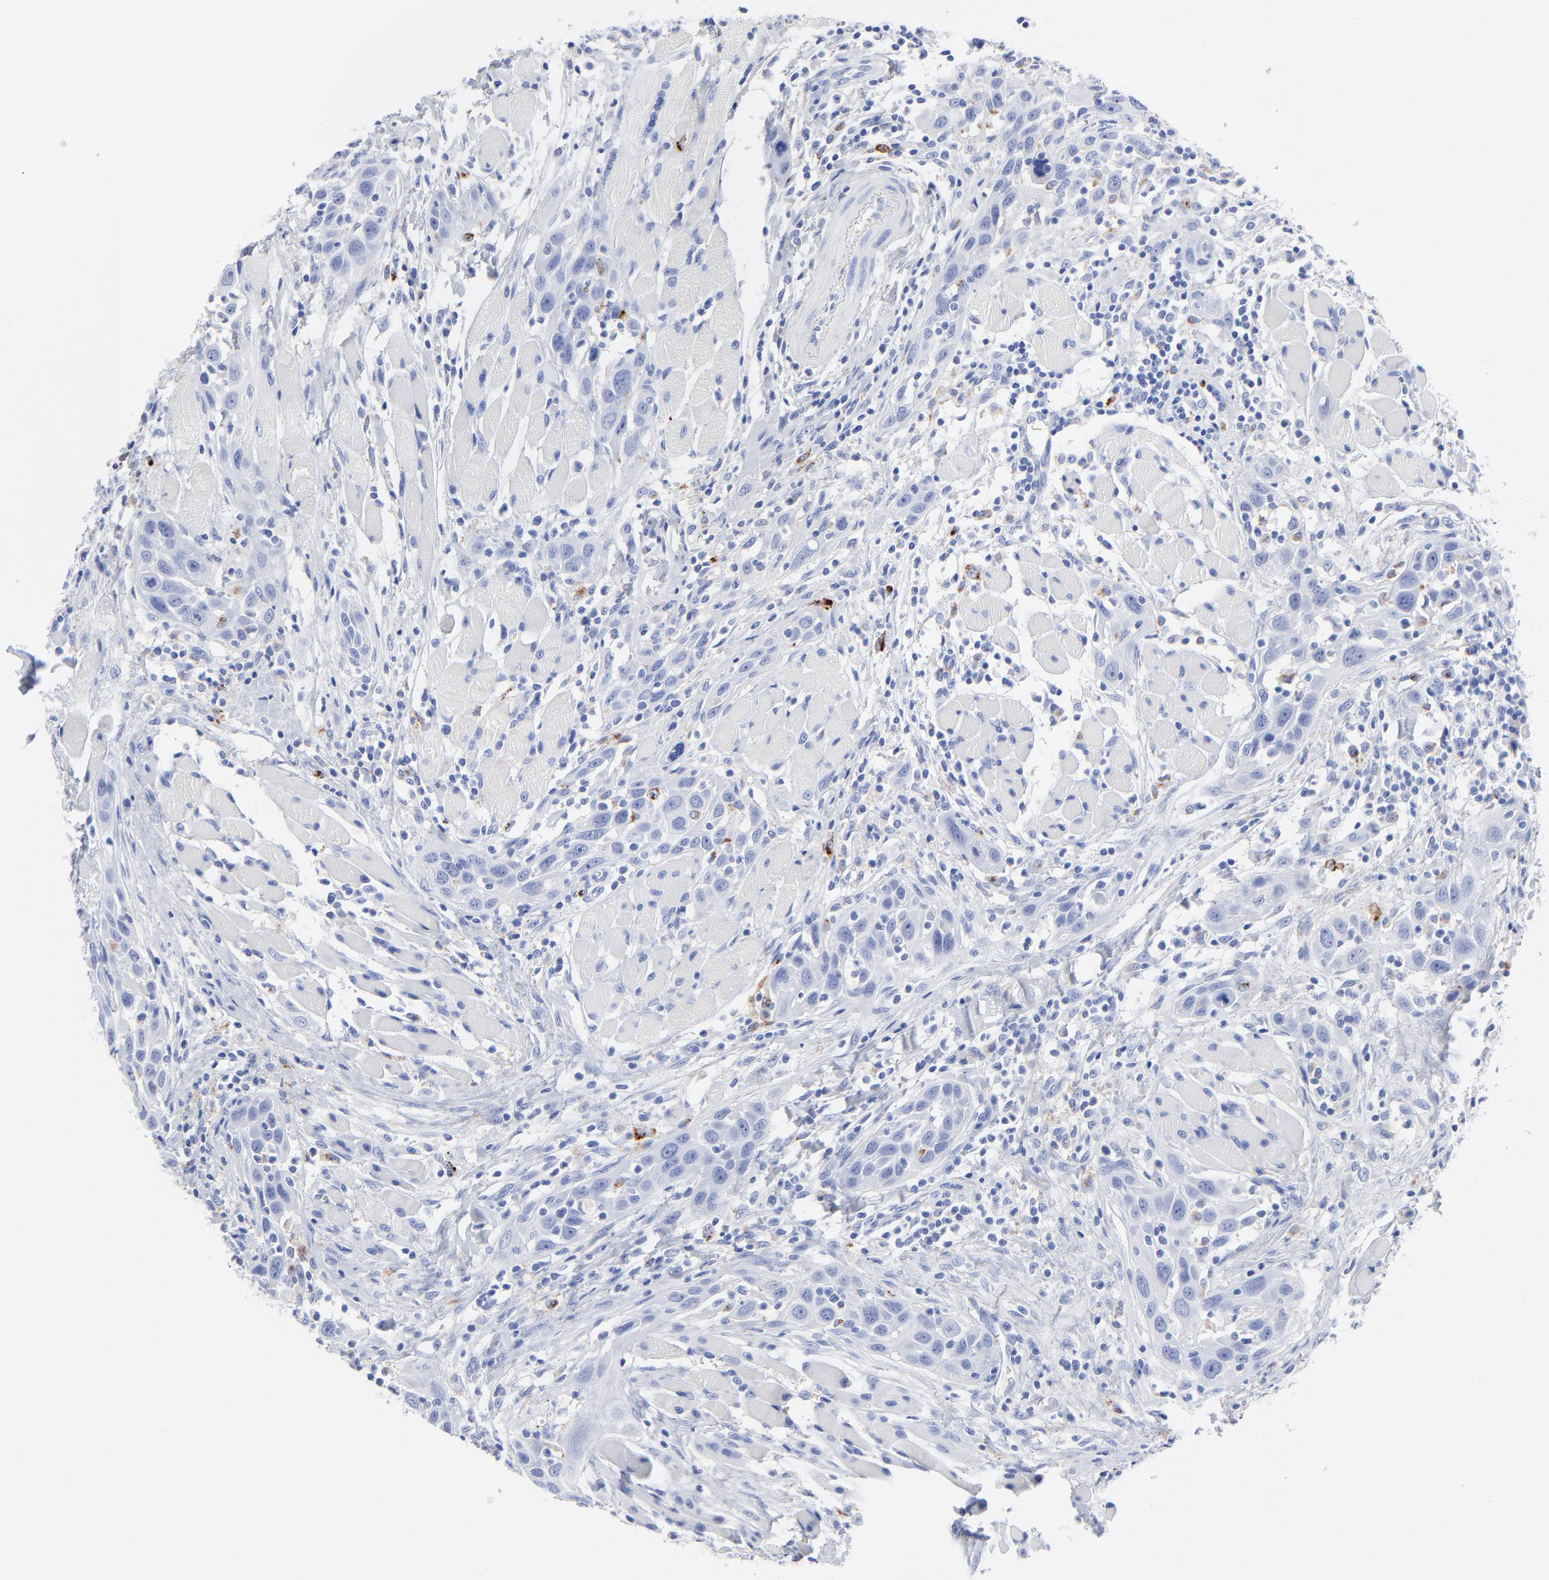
{"staining": {"intensity": "moderate", "quantity": "<25%", "location": "cytoplasmic/membranous"}, "tissue": "head and neck cancer", "cell_type": "Tumor cells", "image_type": "cancer", "snomed": [{"axis": "morphology", "description": "Squamous cell carcinoma, NOS"}, {"axis": "topography", "description": "Oral tissue"}, {"axis": "topography", "description": "Head-Neck"}], "caption": "Head and neck cancer (squamous cell carcinoma) stained for a protein (brown) demonstrates moderate cytoplasmic/membranous positive expression in about <25% of tumor cells.", "gene": "CPVL", "patient": {"sex": "female", "age": 50}}